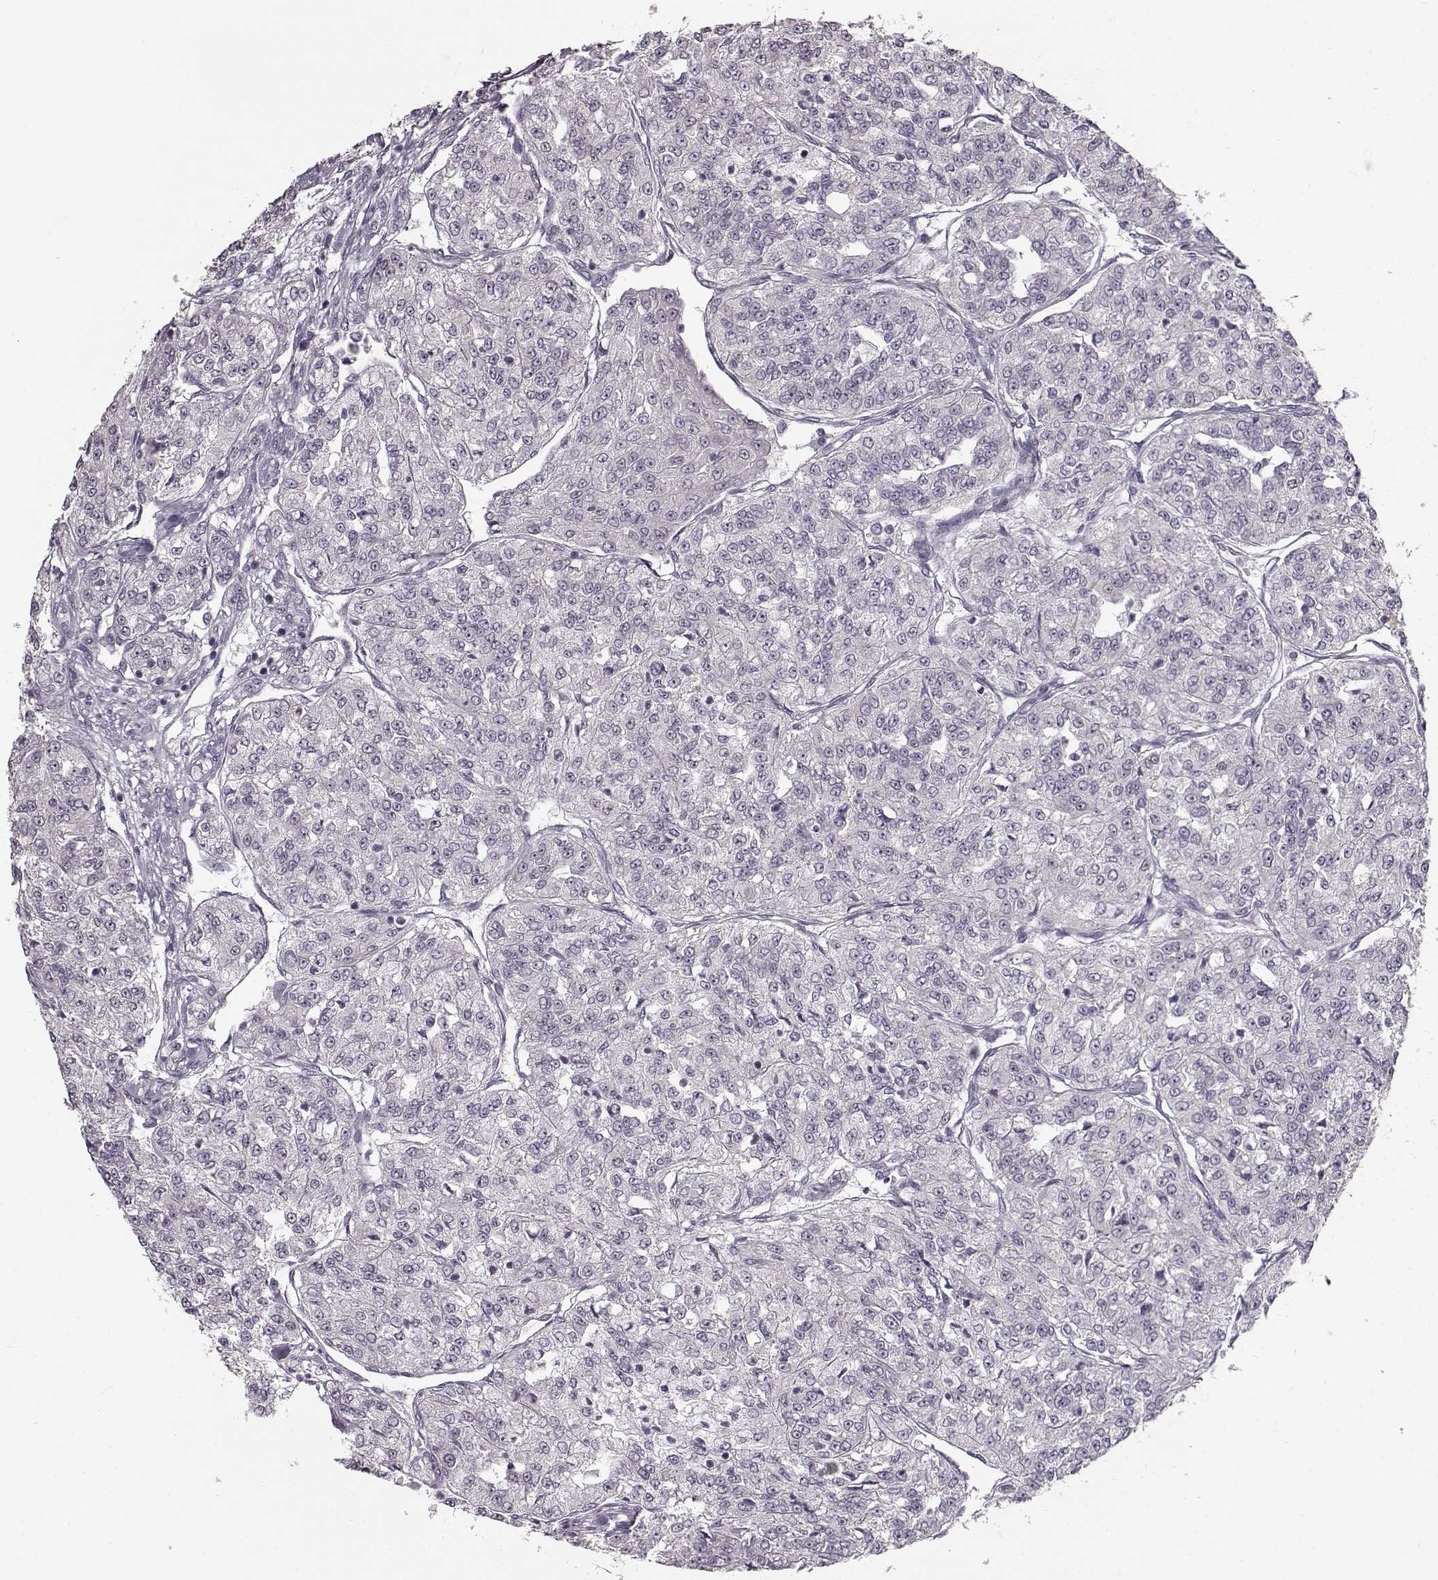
{"staining": {"intensity": "negative", "quantity": "none", "location": "none"}, "tissue": "renal cancer", "cell_type": "Tumor cells", "image_type": "cancer", "snomed": [{"axis": "morphology", "description": "Adenocarcinoma, NOS"}, {"axis": "topography", "description": "Kidney"}], "caption": "Tumor cells are negative for protein expression in human renal cancer (adenocarcinoma).", "gene": "MAP6D1", "patient": {"sex": "female", "age": 63}}